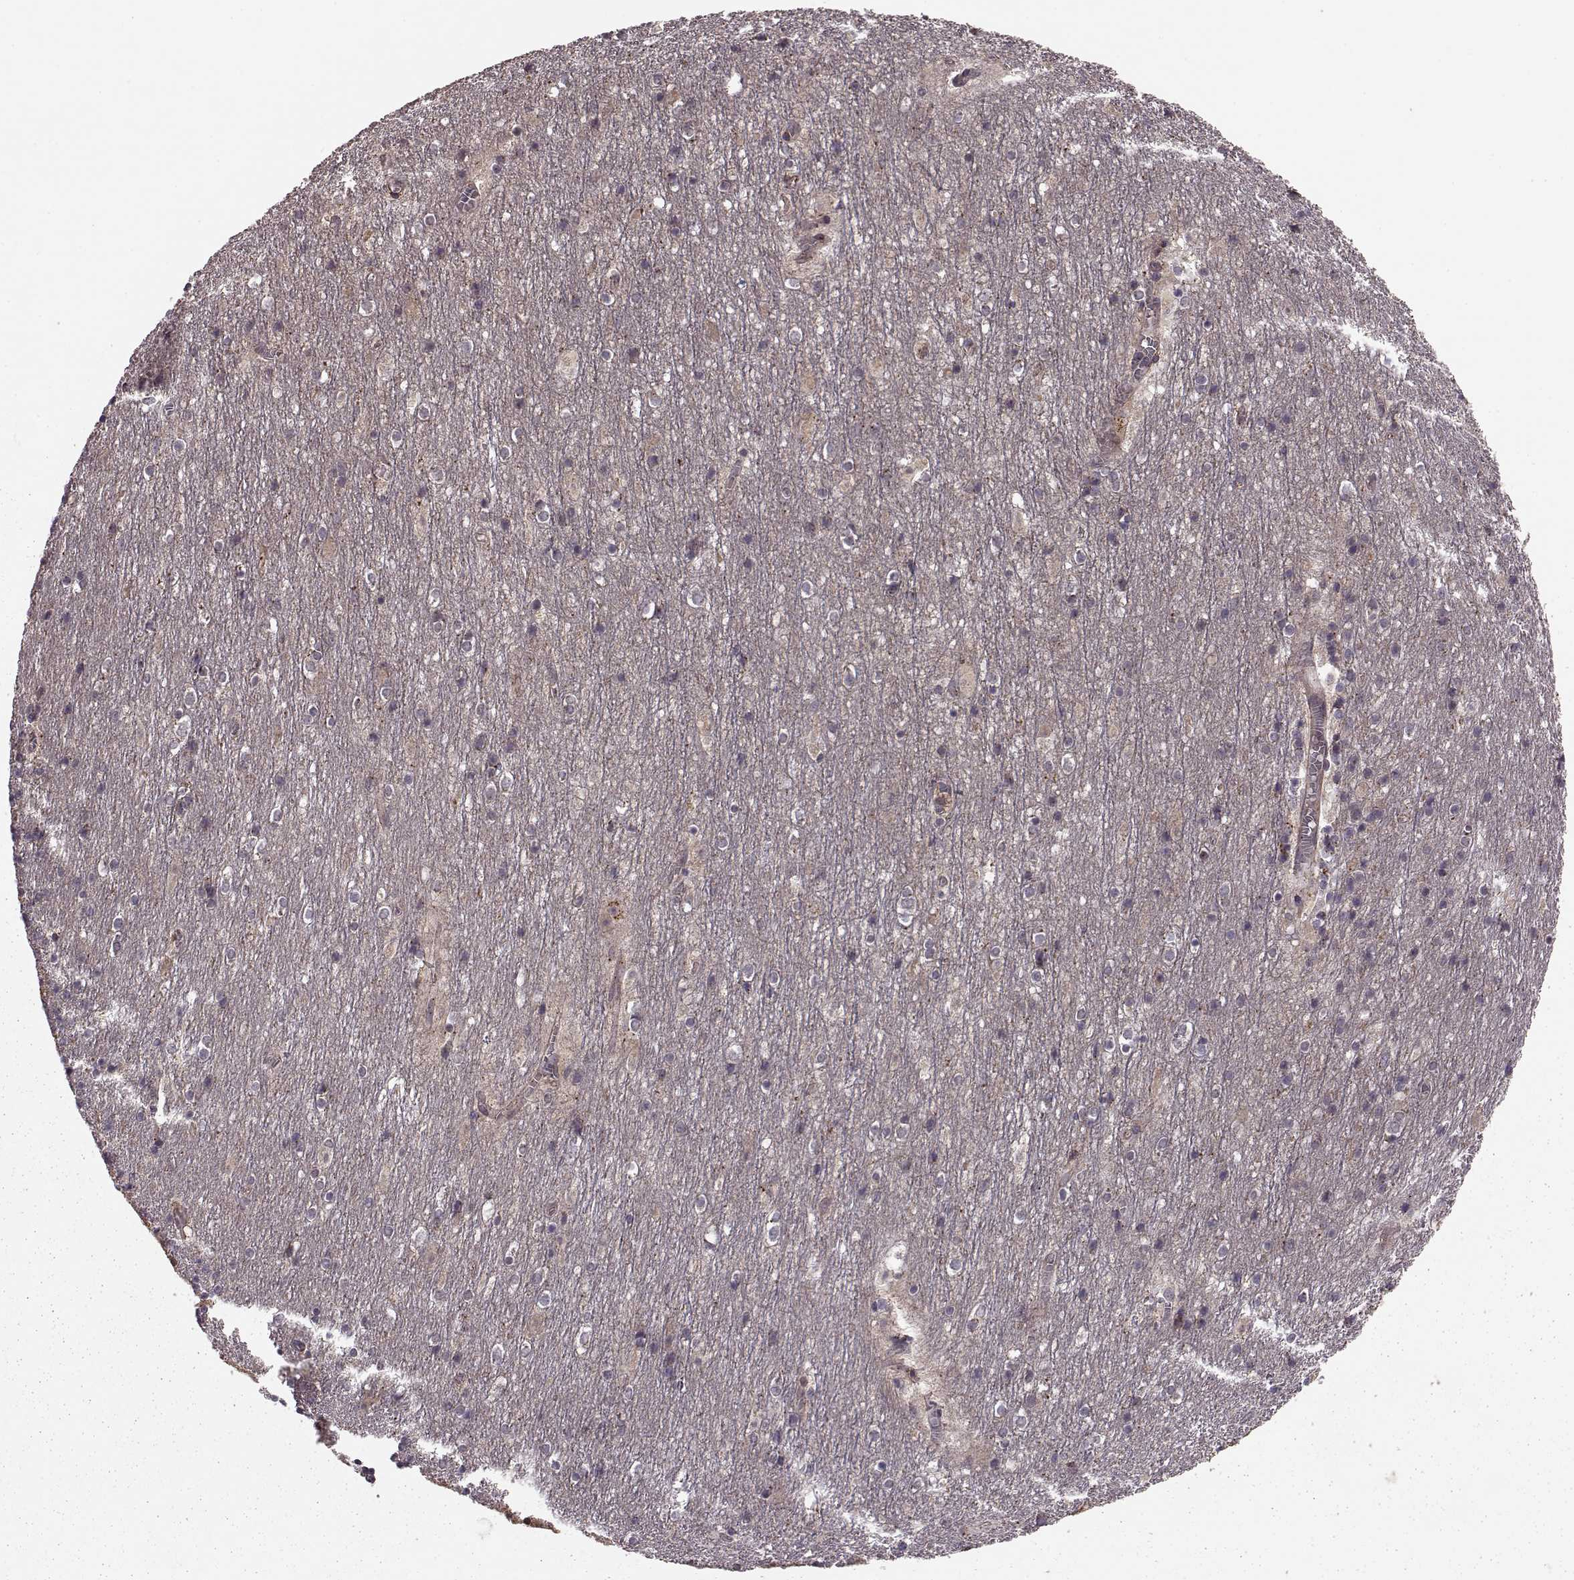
{"staining": {"intensity": "moderate", "quantity": "<25%", "location": "cytoplasmic/membranous"}, "tissue": "cerebellum", "cell_type": "Cells in granular layer", "image_type": "normal", "snomed": [{"axis": "morphology", "description": "Normal tissue, NOS"}, {"axis": "topography", "description": "Cerebellum"}], "caption": "Immunohistochemical staining of benign human cerebellum displays <25% levels of moderate cytoplasmic/membranous protein staining in about <25% of cells in granular layer.", "gene": "FNIP2", "patient": {"sex": "male", "age": 70}}